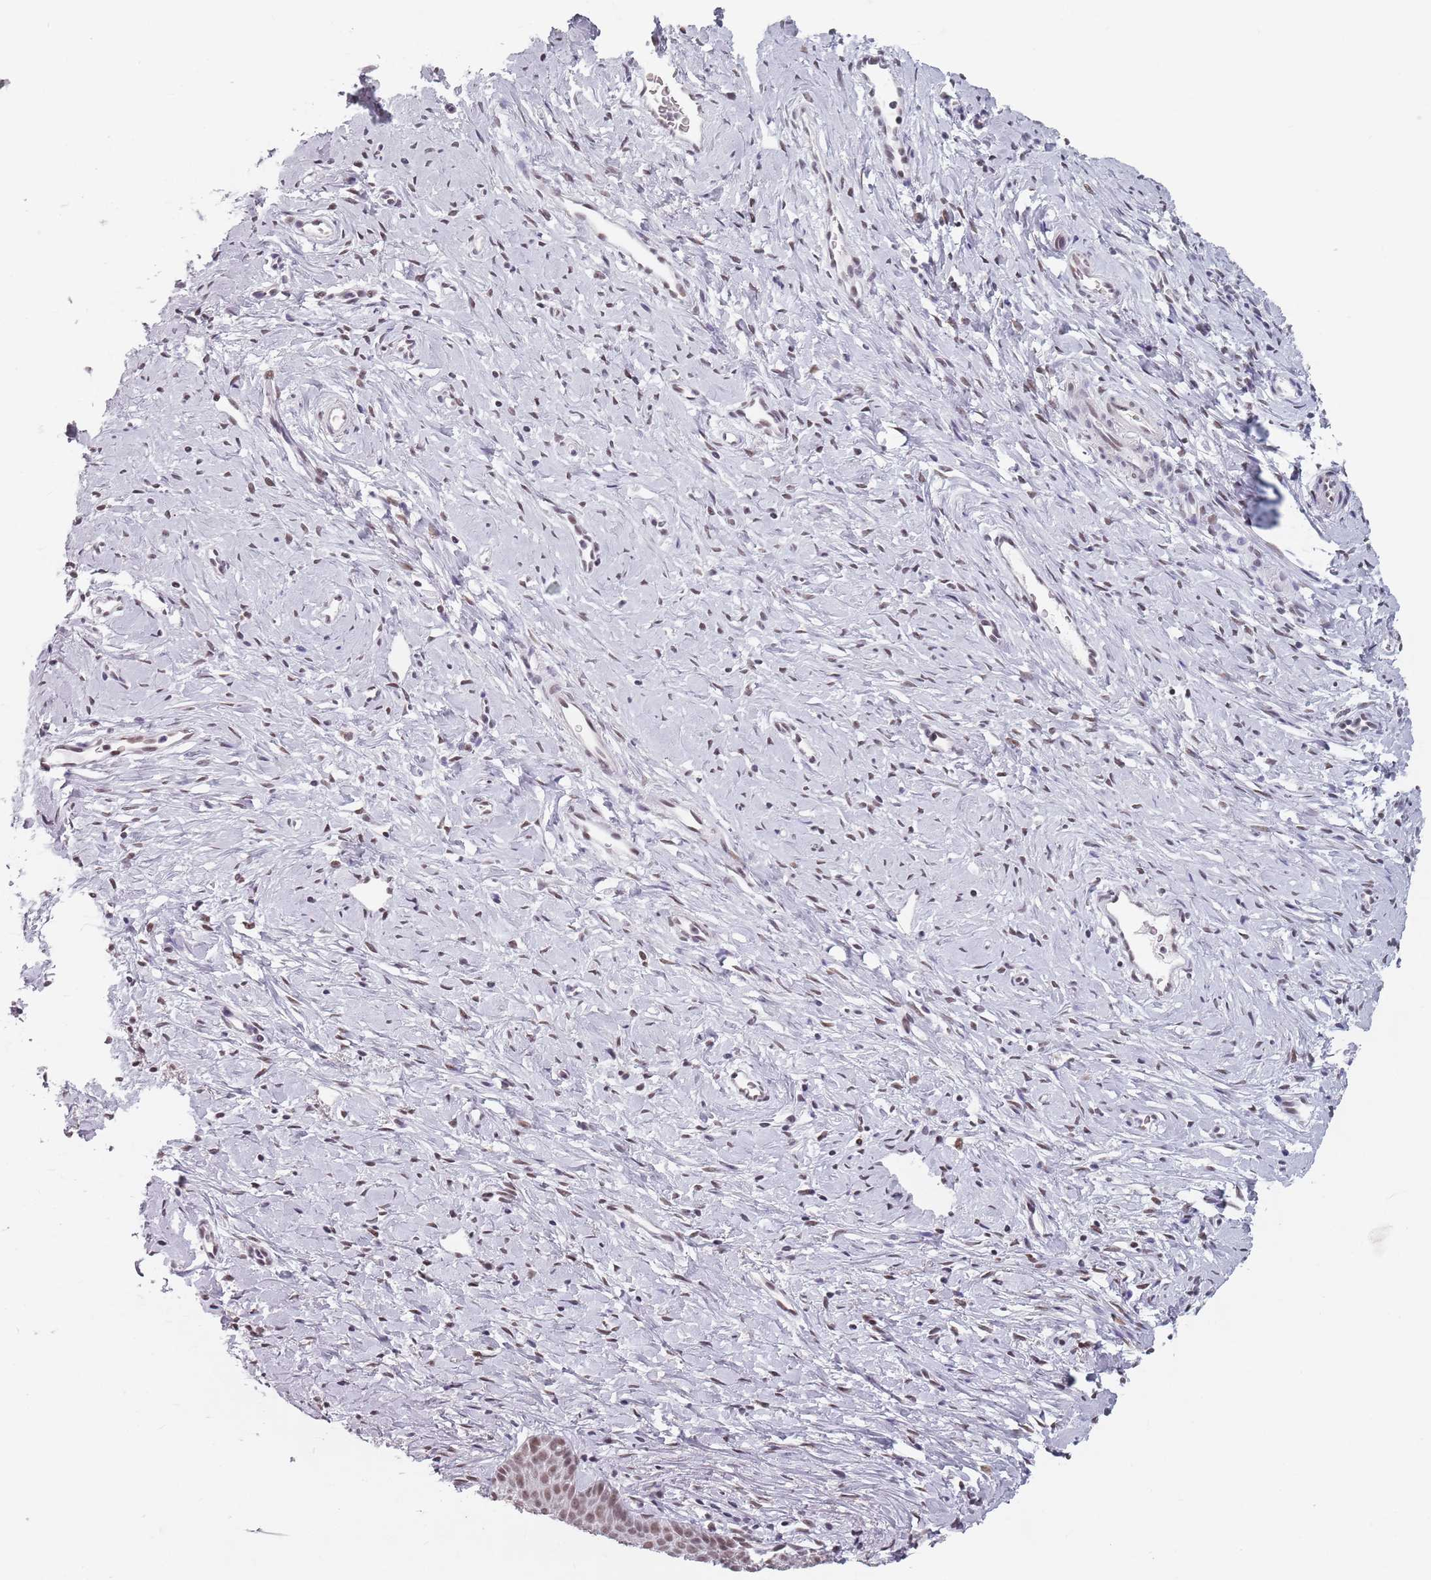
{"staining": {"intensity": "moderate", "quantity": ">75%", "location": "nuclear"}, "tissue": "cervix", "cell_type": "Glandular cells", "image_type": "normal", "snomed": [{"axis": "morphology", "description": "Normal tissue, NOS"}, {"axis": "topography", "description": "Cervix"}], "caption": "A histopathology image of human cervix stained for a protein displays moderate nuclear brown staining in glandular cells.", "gene": "PTCHD1", "patient": {"sex": "female", "age": 36}}